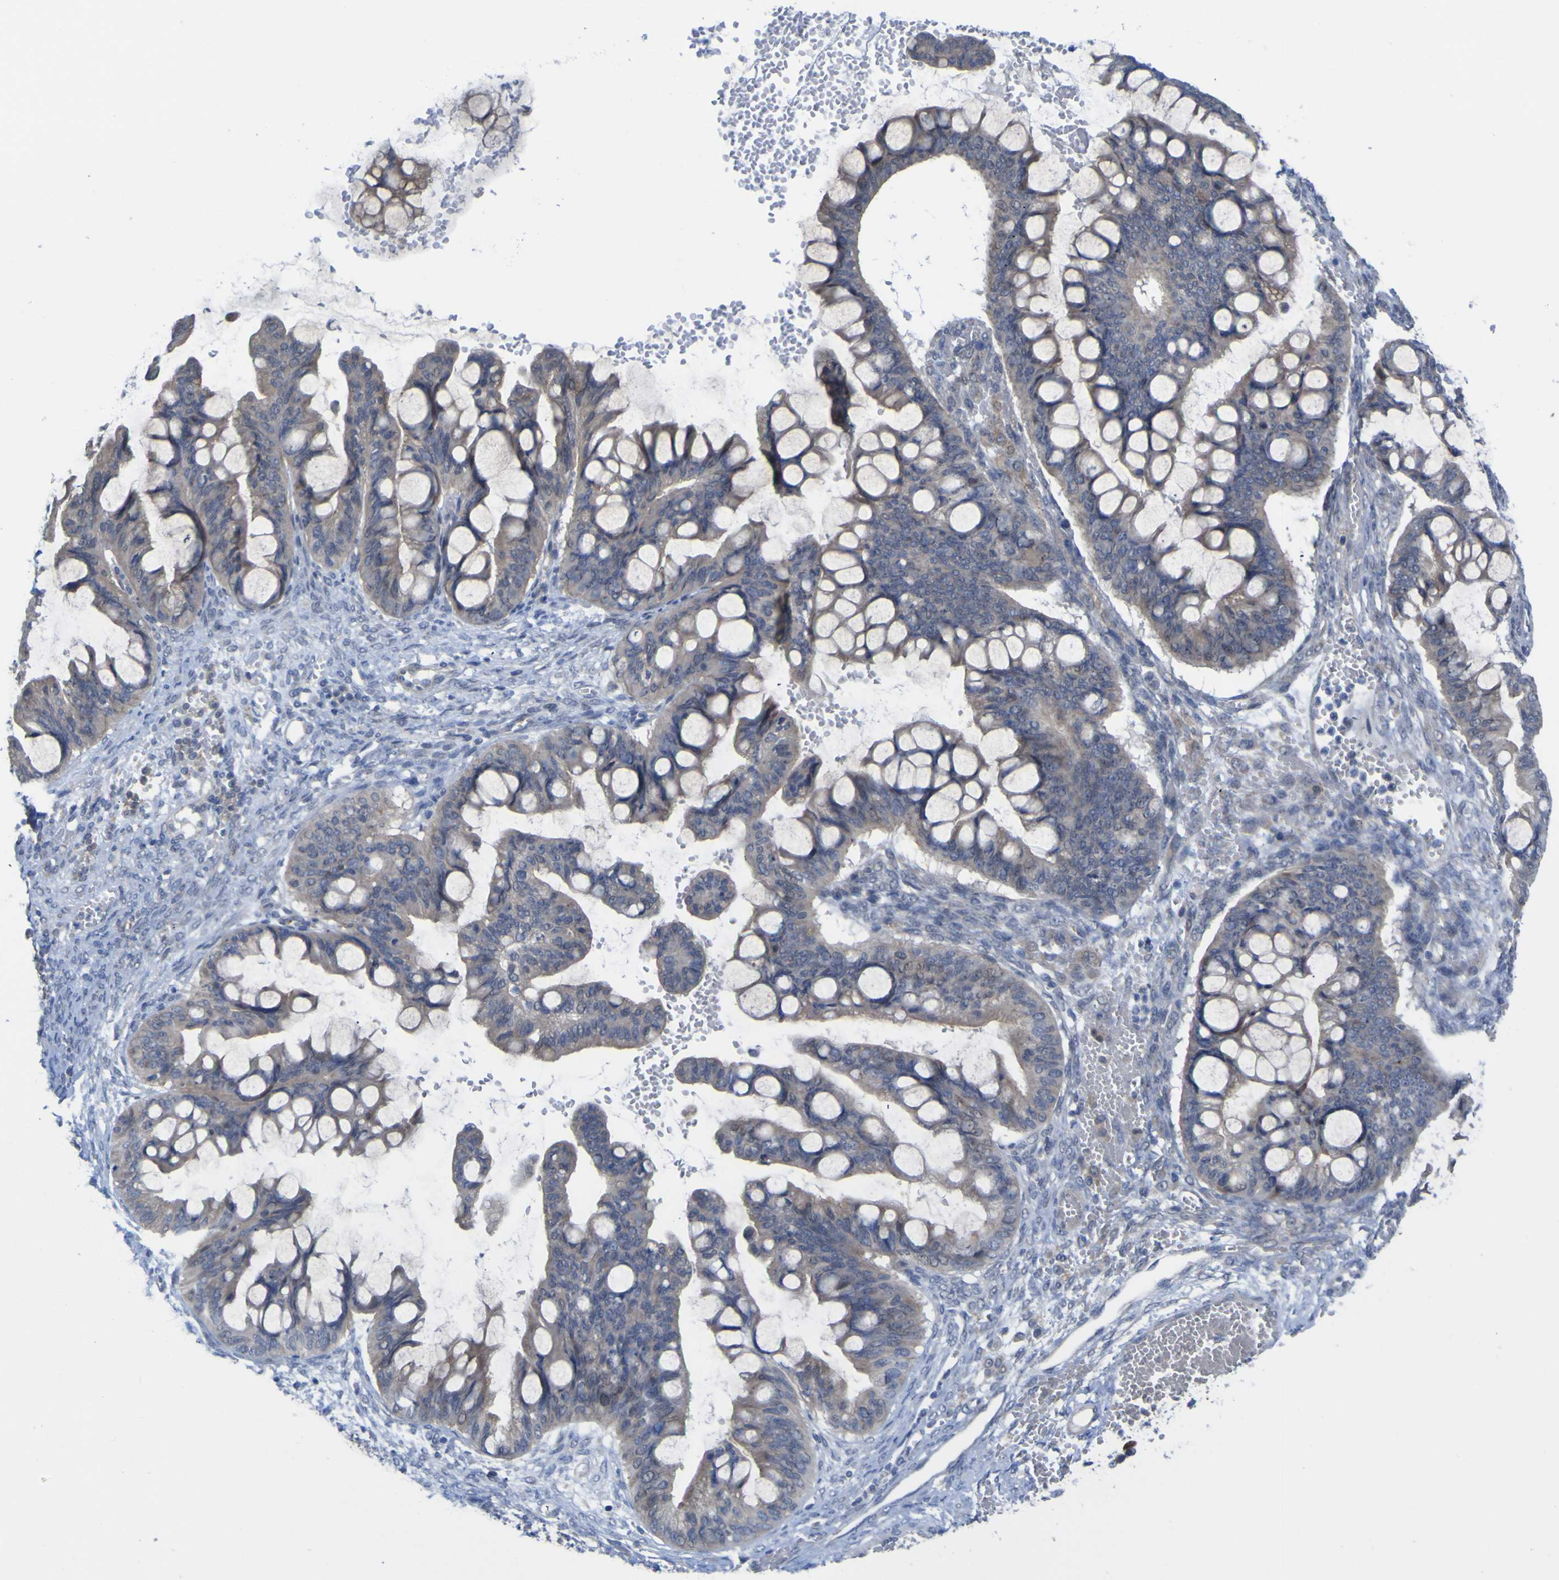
{"staining": {"intensity": "weak", "quantity": "<25%", "location": "cytoplasmic/membranous"}, "tissue": "ovarian cancer", "cell_type": "Tumor cells", "image_type": "cancer", "snomed": [{"axis": "morphology", "description": "Cystadenocarcinoma, mucinous, NOS"}, {"axis": "topography", "description": "Ovary"}], "caption": "Immunohistochemistry micrograph of ovarian cancer stained for a protein (brown), which exhibits no positivity in tumor cells.", "gene": "TNFRSF11A", "patient": {"sex": "female", "age": 73}}